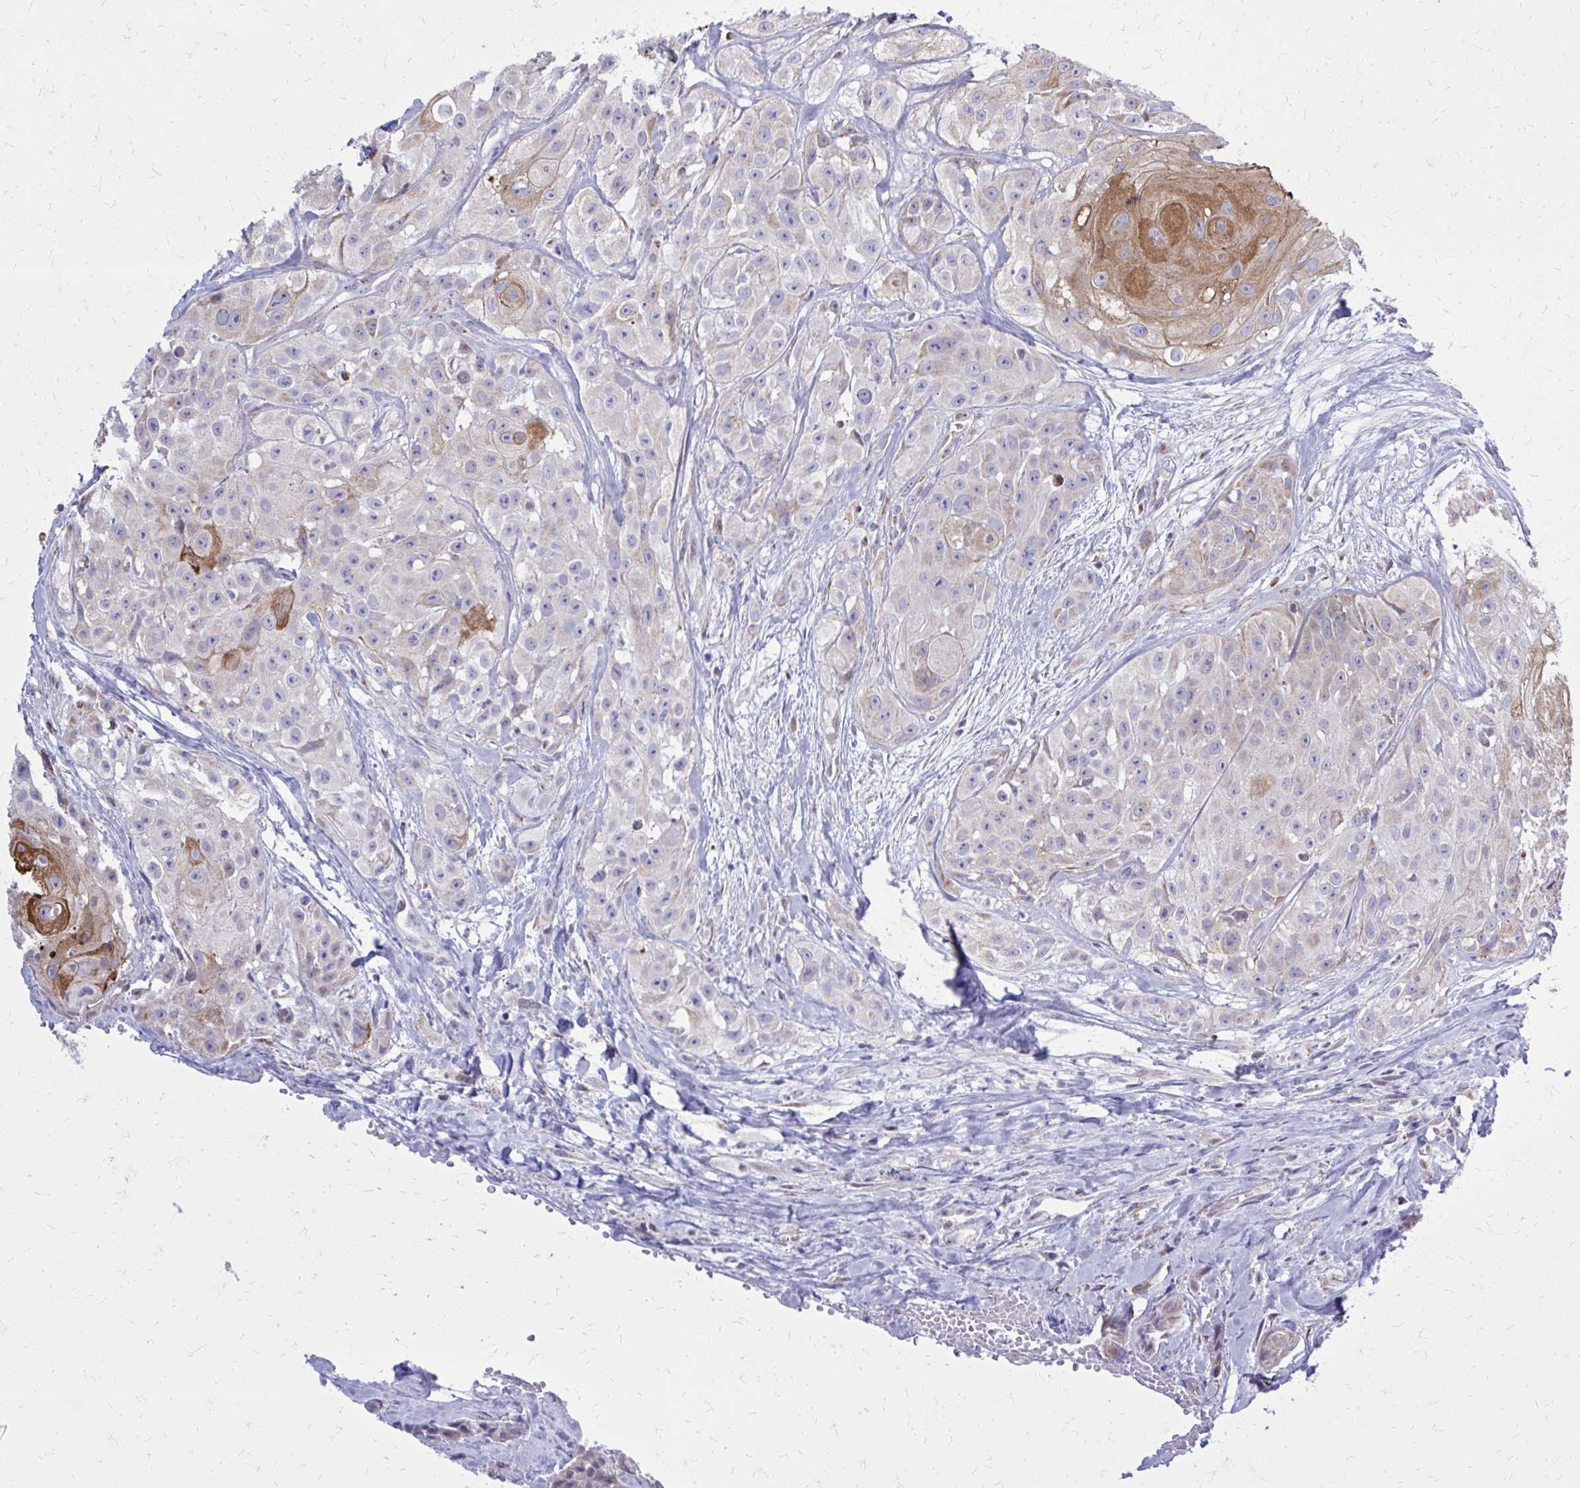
{"staining": {"intensity": "moderate", "quantity": "<25%", "location": "cytoplasmic/membranous"}, "tissue": "head and neck cancer", "cell_type": "Tumor cells", "image_type": "cancer", "snomed": [{"axis": "morphology", "description": "Squamous cell carcinoma, NOS"}, {"axis": "topography", "description": "Head-Neck"}], "caption": "Head and neck cancer (squamous cell carcinoma) stained with immunohistochemistry (IHC) reveals moderate cytoplasmic/membranous staining in approximately <25% of tumor cells. (DAB (3,3'-diaminobenzidine) = brown stain, brightfield microscopy at high magnification).", "gene": "ZNF362", "patient": {"sex": "male", "age": 83}}